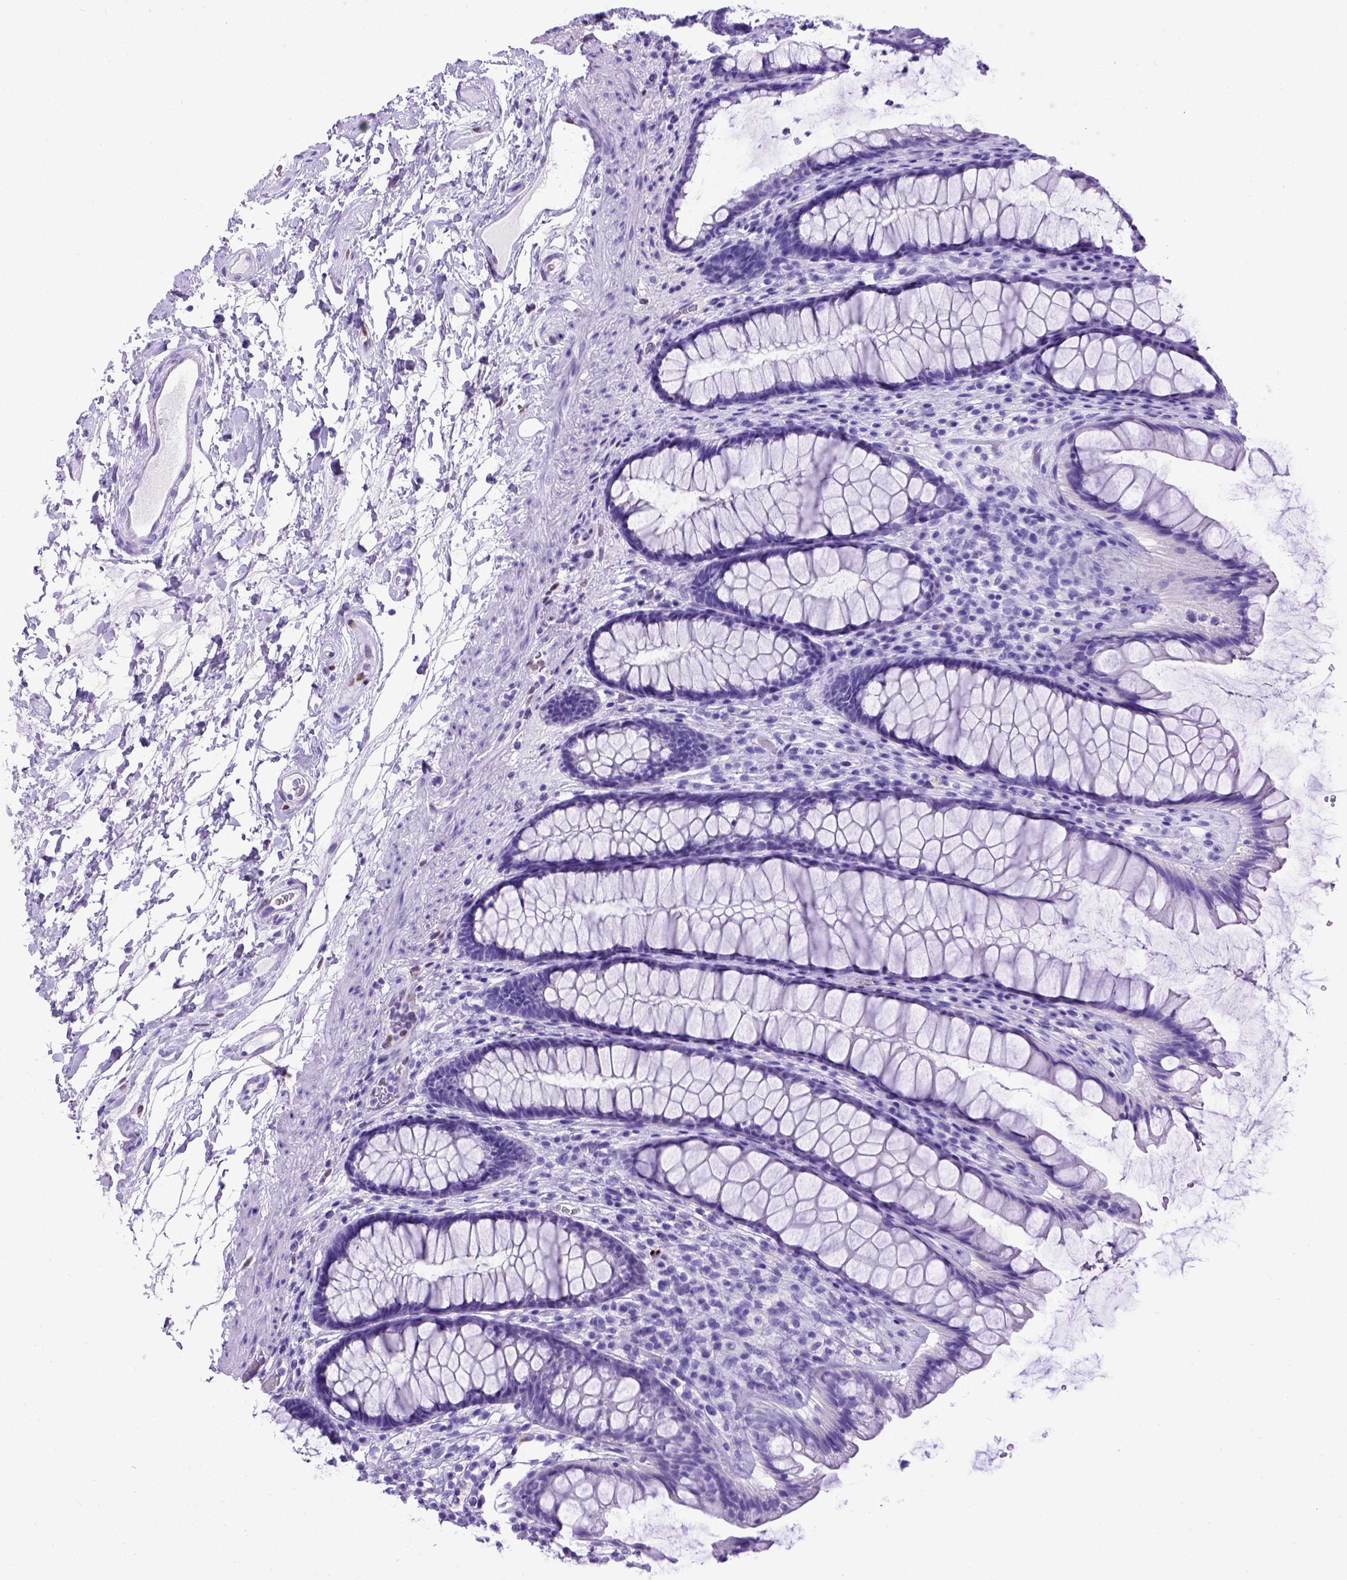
{"staining": {"intensity": "negative", "quantity": "none", "location": "none"}, "tissue": "rectum", "cell_type": "Glandular cells", "image_type": "normal", "snomed": [{"axis": "morphology", "description": "Normal tissue, NOS"}, {"axis": "topography", "description": "Rectum"}], "caption": "Protein analysis of normal rectum displays no significant expression in glandular cells.", "gene": "MEOX2", "patient": {"sex": "male", "age": 72}}